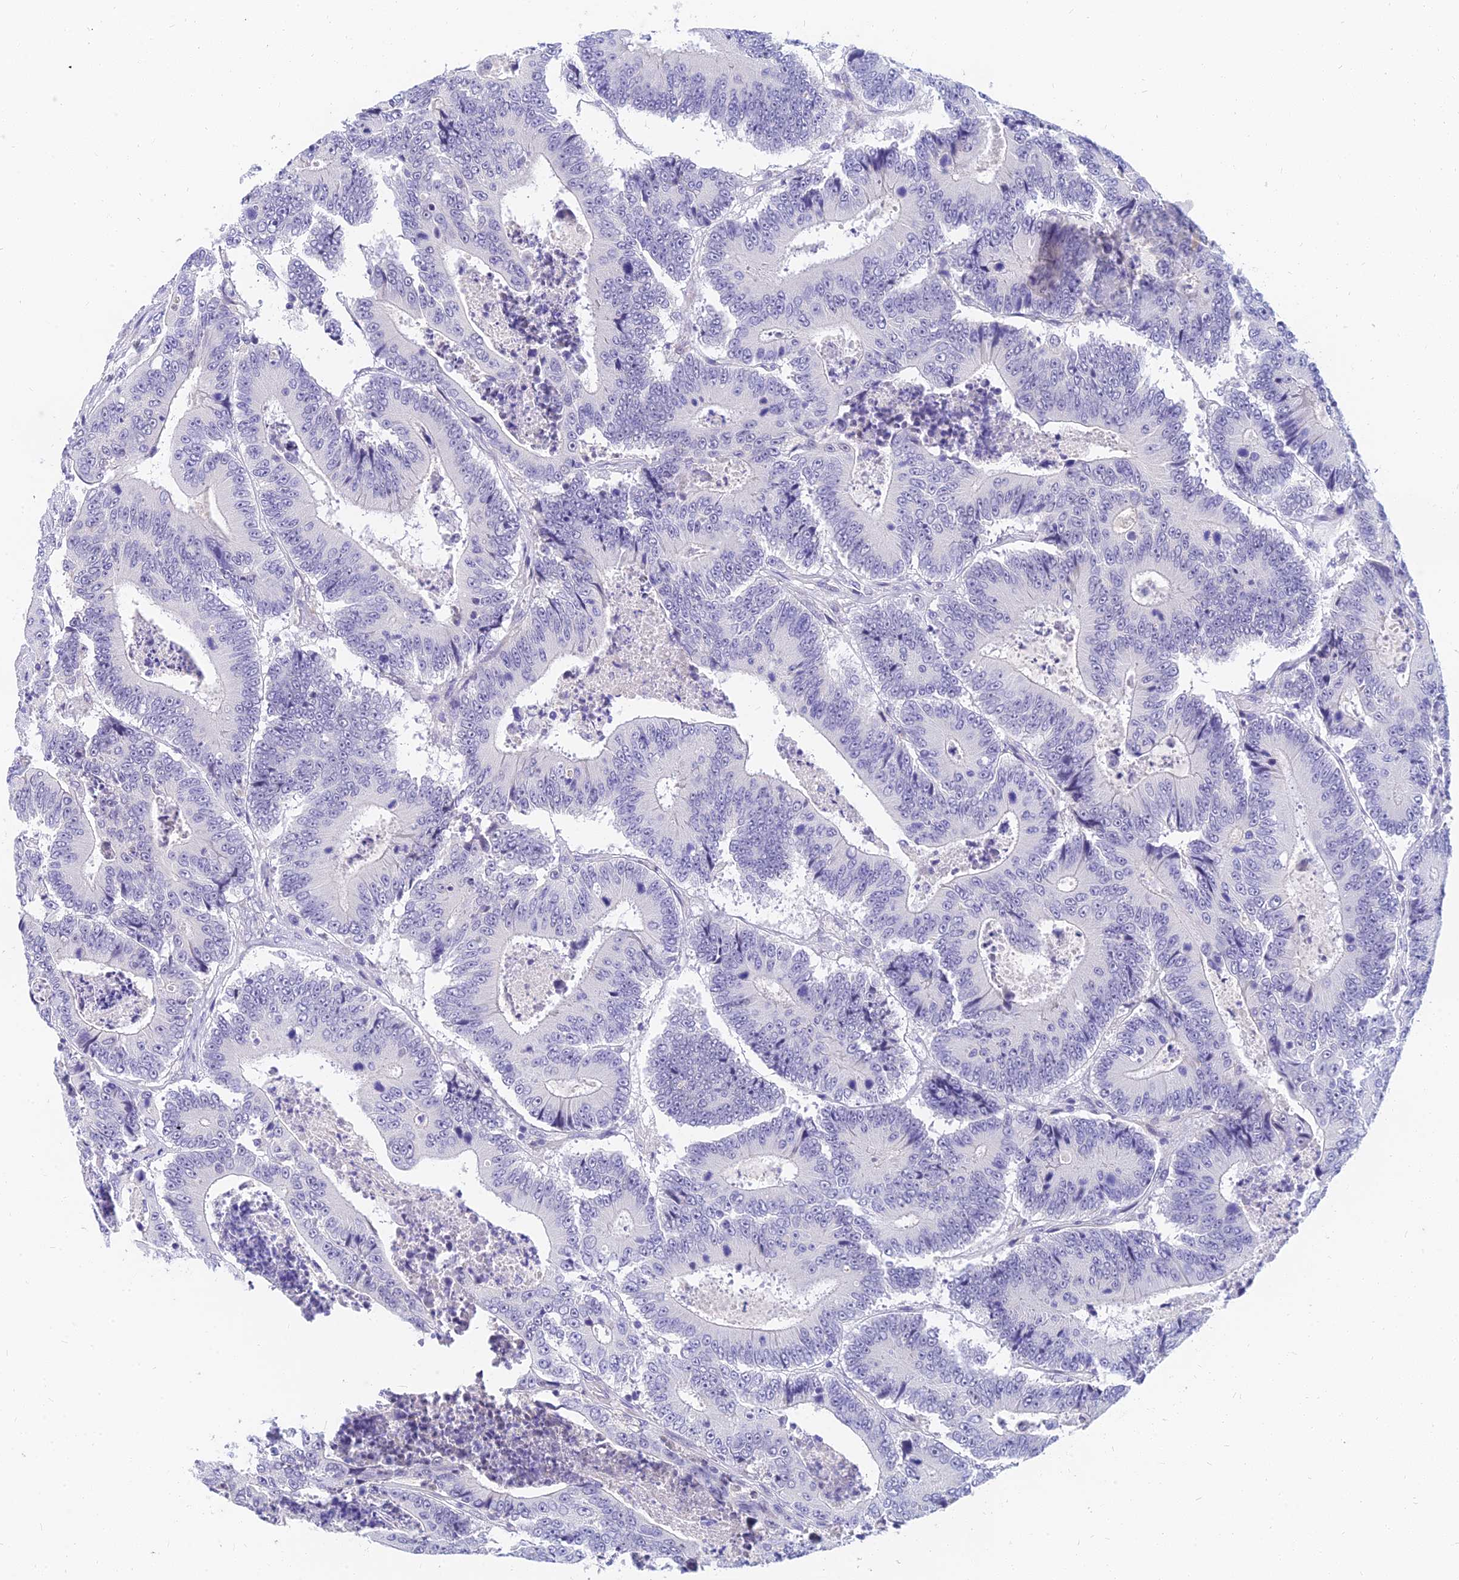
{"staining": {"intensity": "negative", "quantity": "none", "location": "none"}, "tissue": "colorectal cancer", "cell_type": "Tumor cells", "image_type": "cancer", "snomed": [{"axis": "morphology", "description": "Adenocarcinoma, NOS"}, {"axis": "topography", "description": "Colon"}], "caption": "Tumor cells are negative for protein expression in human colorectal cancer.", "gene": "TMEM161B", "patient": {"sex": "male", "age": 83}}